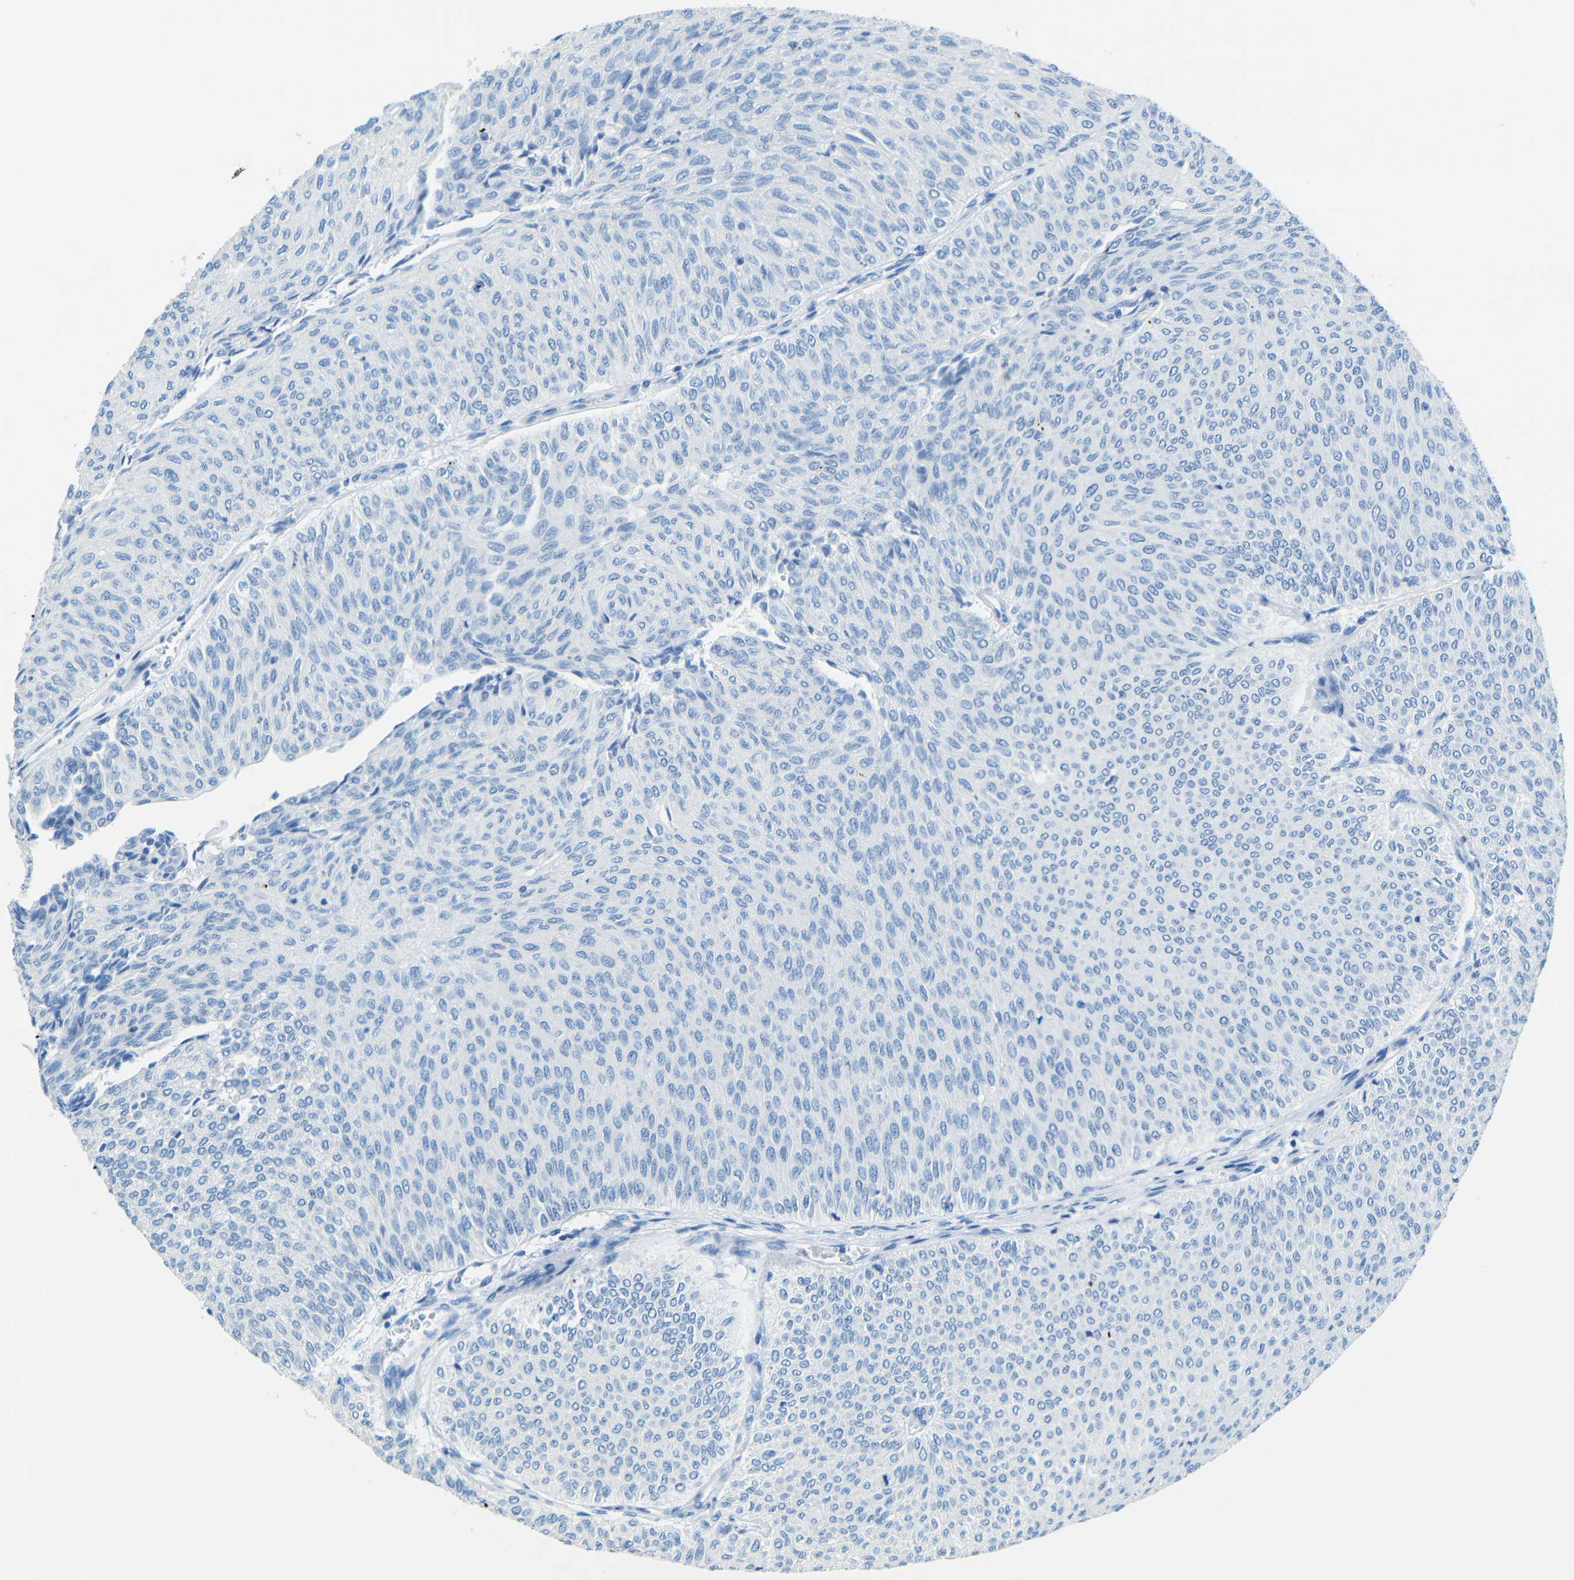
{"staining": {"intensity": "negative", "quantity": "none", "location": "none"}, "tissue": "urothelial cancer", "cell_type": "Tumor cells", "image_type": "cancer", "snomed": [{"axis": "morphology", "description": "Urothelial carcinoma, Low grade"}, {"axis": "topography", "description": "Urinary bladder"}], "caption": "Immunohistochemical staining of urothelial cancer exhibits no significant positivity in tumor cells. (DAB IHC, high magnification).", "gene": "TUBB4B", "patient": {"sex": "male", "age": 78}}